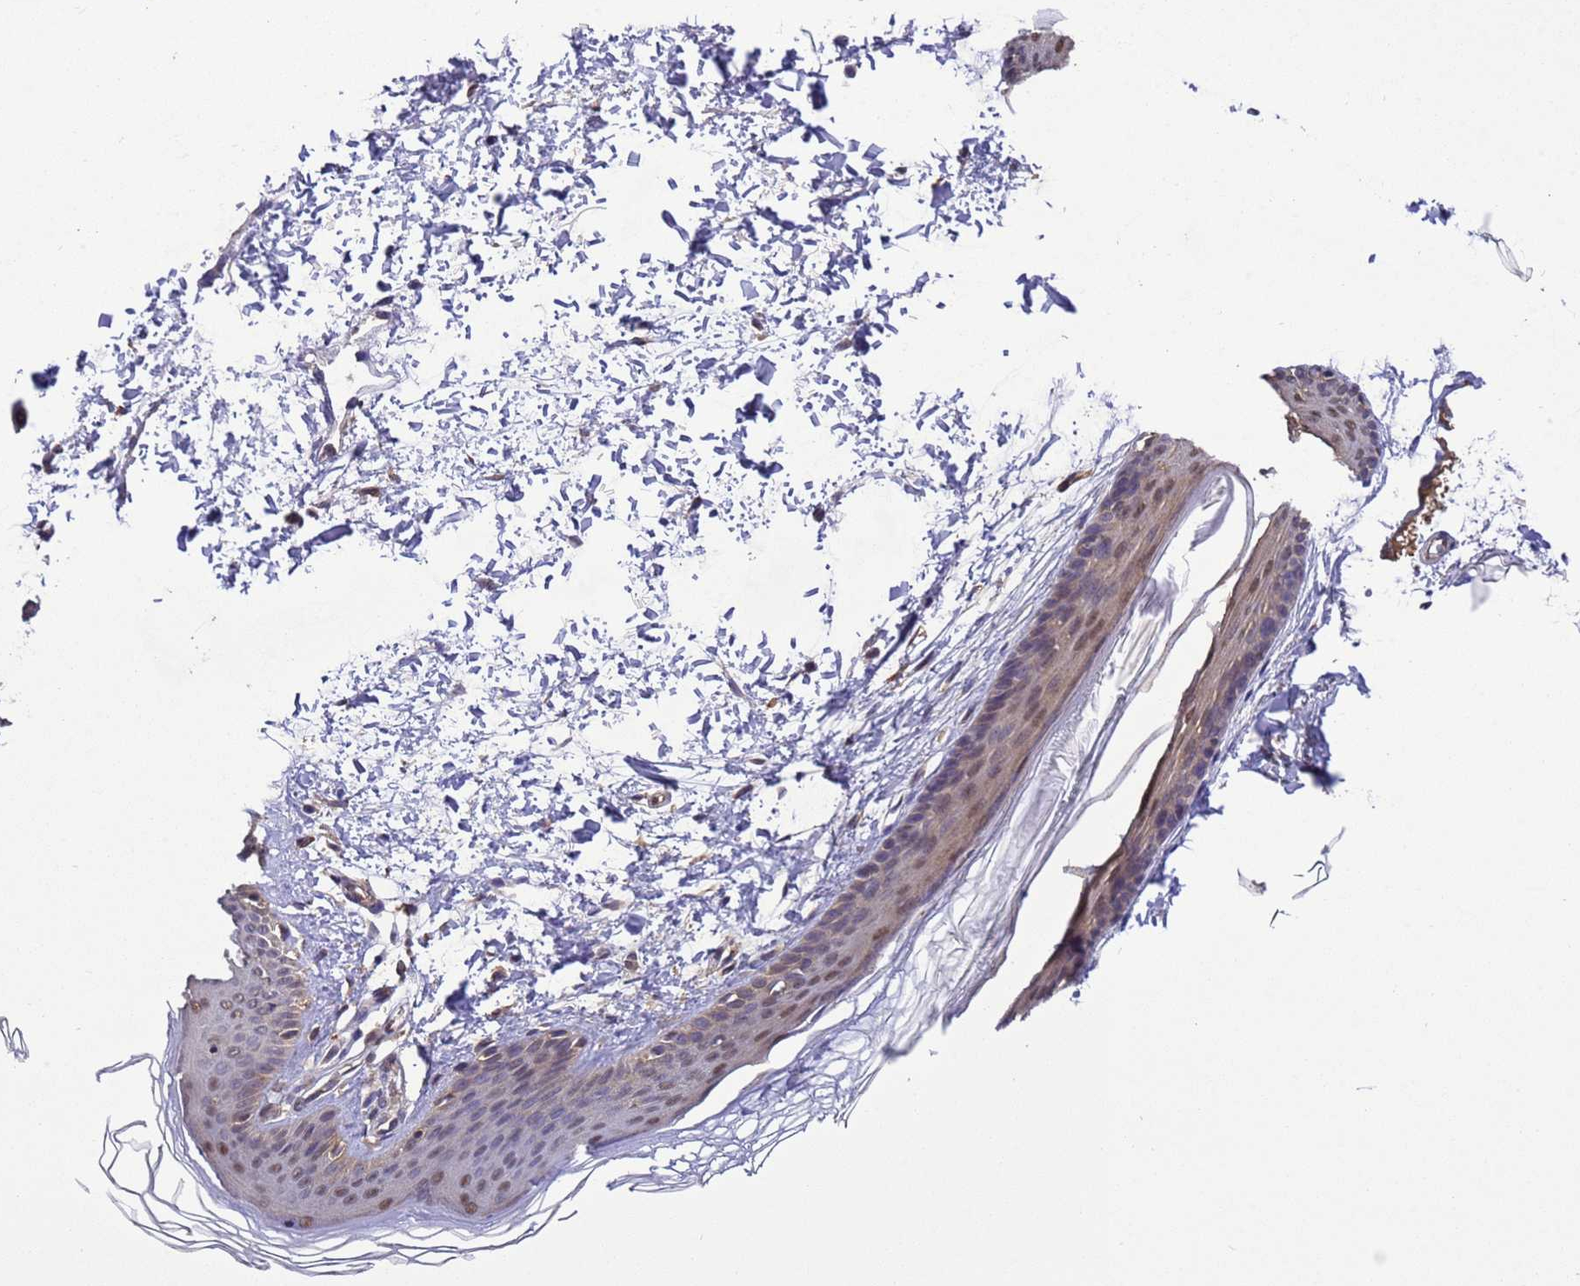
{"staining": {"intensity": "moderate", "quantity": ">75%", "location": "cytoplasmic/membranous"}, "tissue": "skin", "cell_type": "Fibroblasts", "image_type": "normal", "snomed": [{"axis": "morphology", "description": "Normal tissue, NOS"}, {"axis": "topography", "description": "Skin"}], "caption": "Immunohistochemical staining of normal skin reveals >75% levels of moderate cytoplasmic/membranous protein staining in approximately >75% of fibroblasts.", "gene": "ZFP69B", "patient": {"sex": "female", "age": 27}}